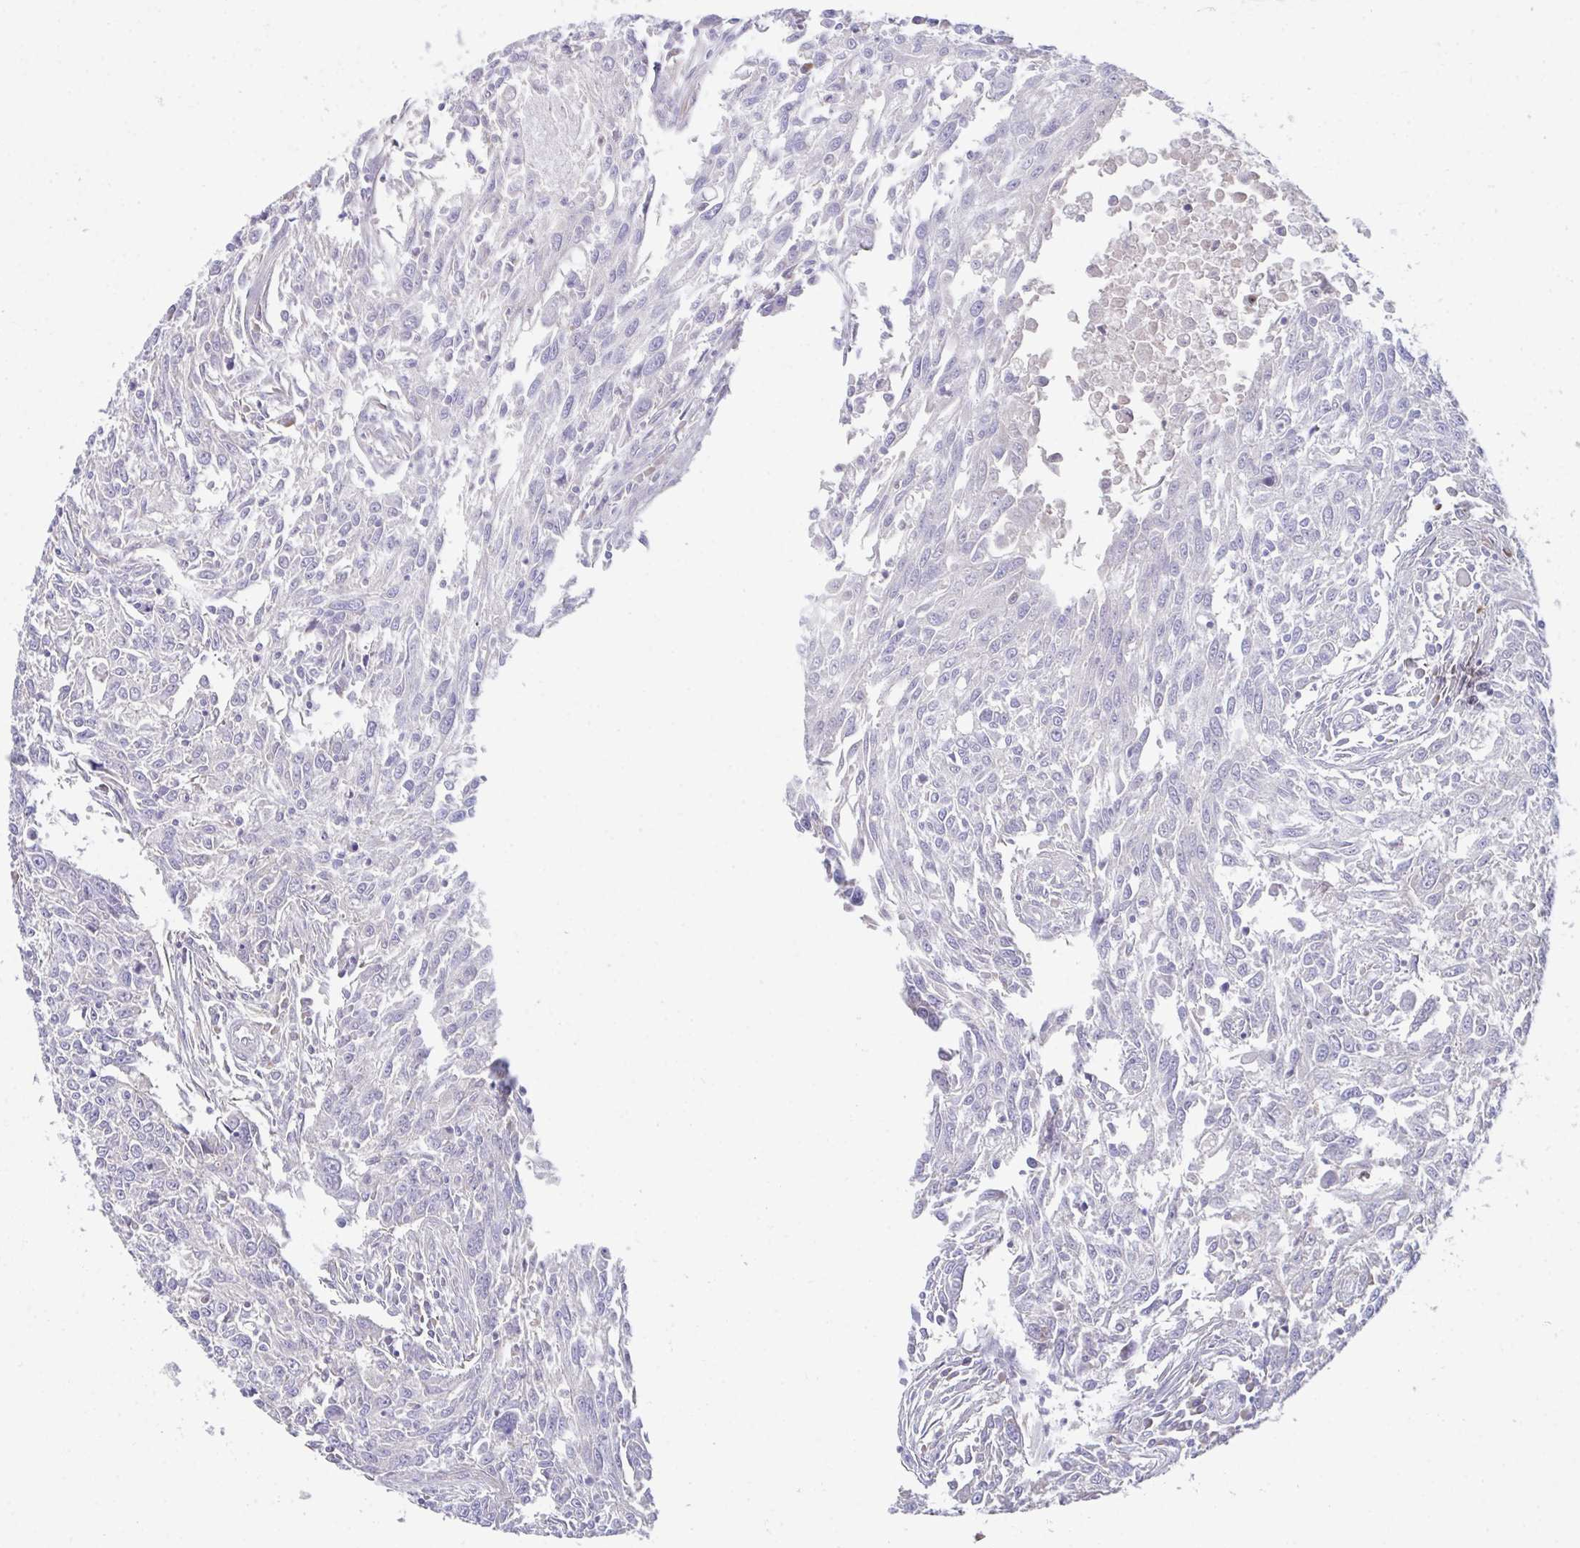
{"staining": {"intensity": "negative", "quantity": "none", "location": "none"}, "tissue": "breast cancer", "cell_type": "Tumor cells", "image_type": "cancer", "snomed": [{"axis": "morphology", "description": "Duct carcinoma"}, {"axis": "topography", "description": "Breast"}], "caption": "Tumor cells are negative for brown protein staining in infiltrating ductal carcinoma (breast).", "gene": "SUSD4", "patient": {"sex": "female", "age": 50}}